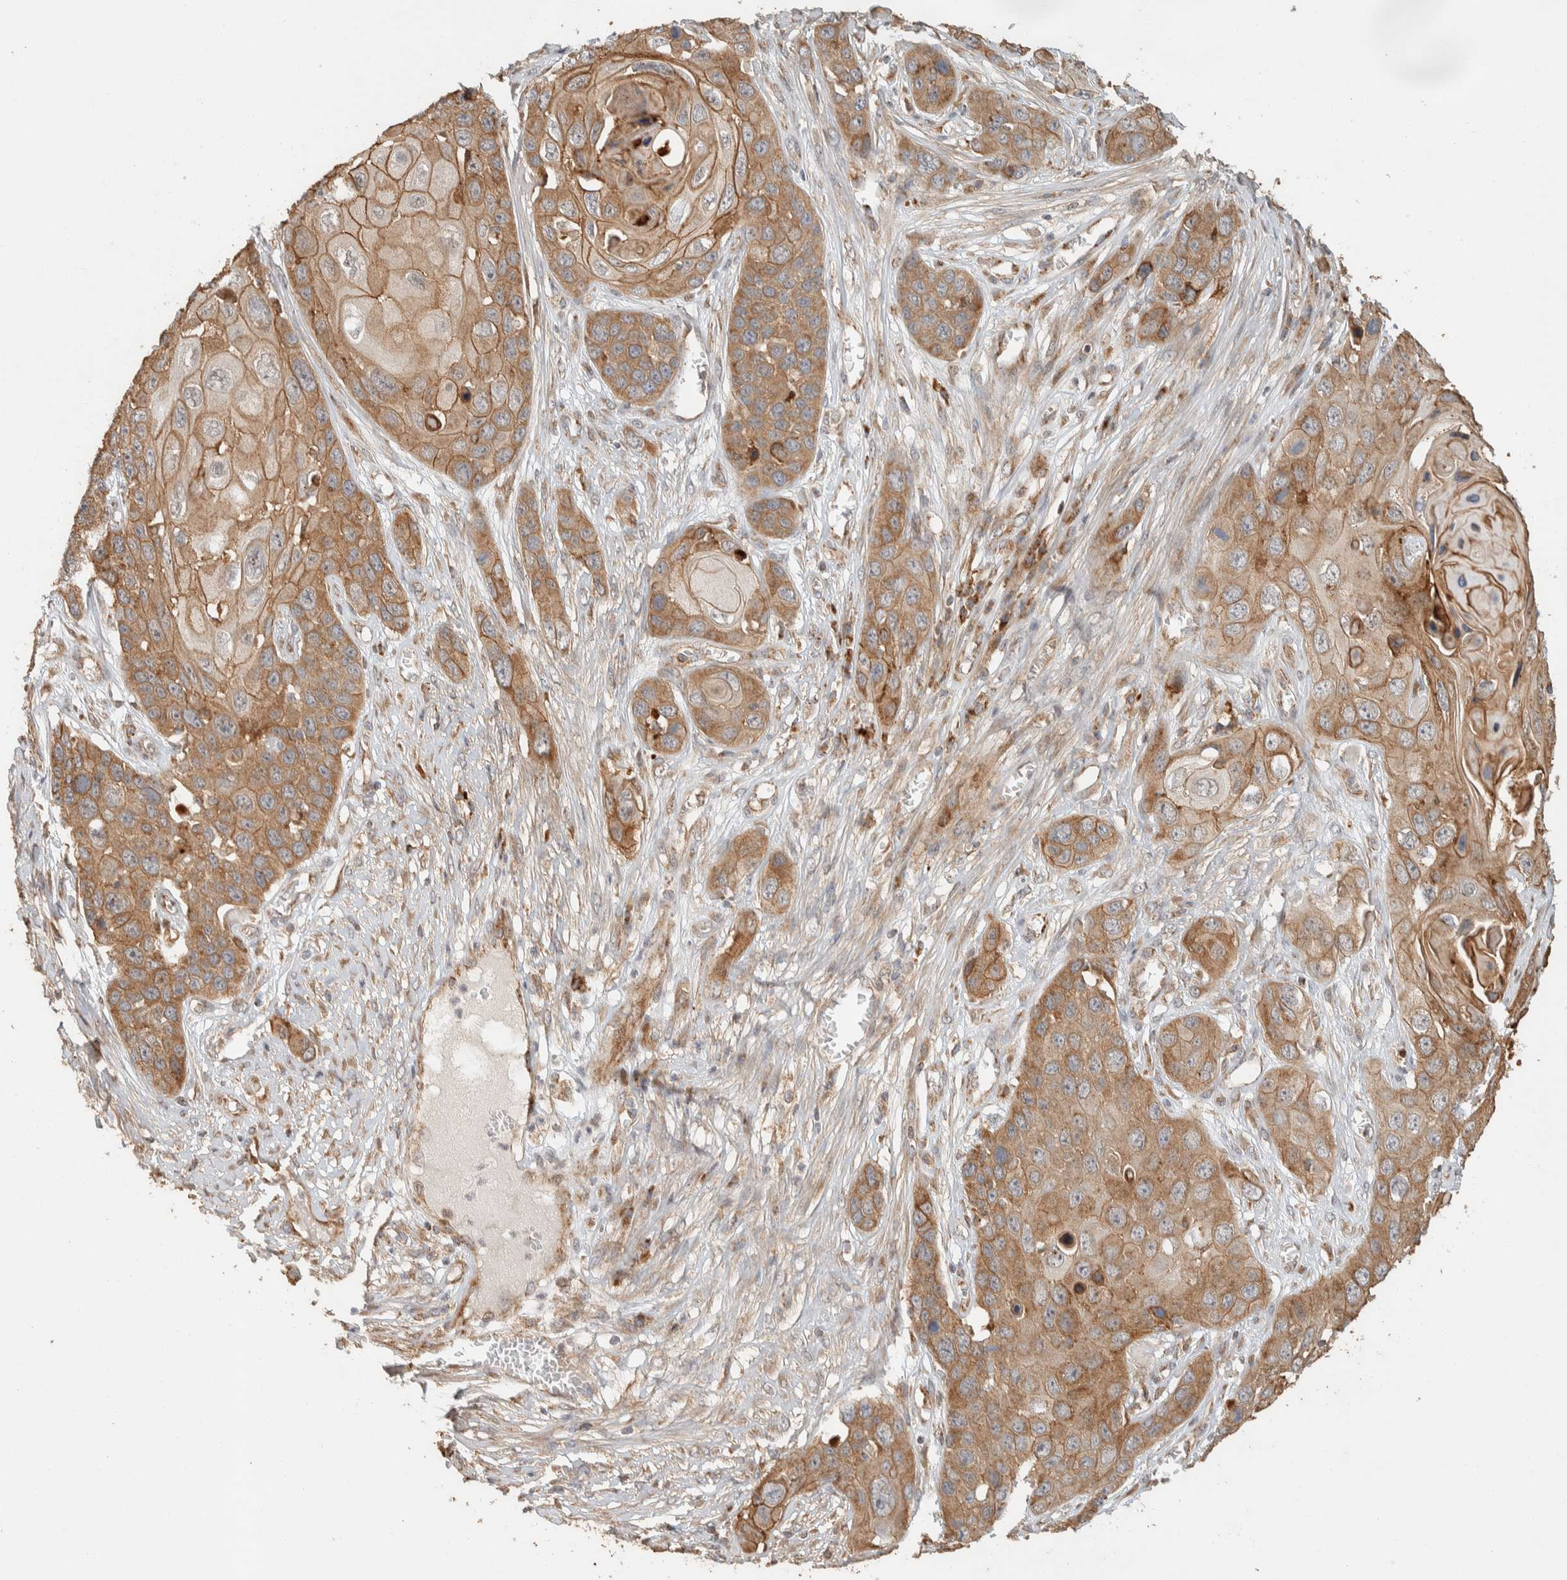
{"staining": {"intensity": "moderate", "quantity": ">75%", "location": "cytoplasmic/membranous"}, "tissue": "skin cancer", "cell_type": "Tumor cells", "image_type": "cancer", "snomed": [{"axis": "morphology", "description": "Squamous cell carcinoma, NOS"}, {"axis": "topography", "description": "Skin"}], "caption": "Moderate cytoplasmic/membranous protein staining is identified in about >75% of tumor cells in skin cancer. Using DAB (brown) and hematoxylin (blue) stains, captured at high magnification using brightfield microscopy.", "gene": "KIF9", "patient": {"sex": "male", "age": 55}}